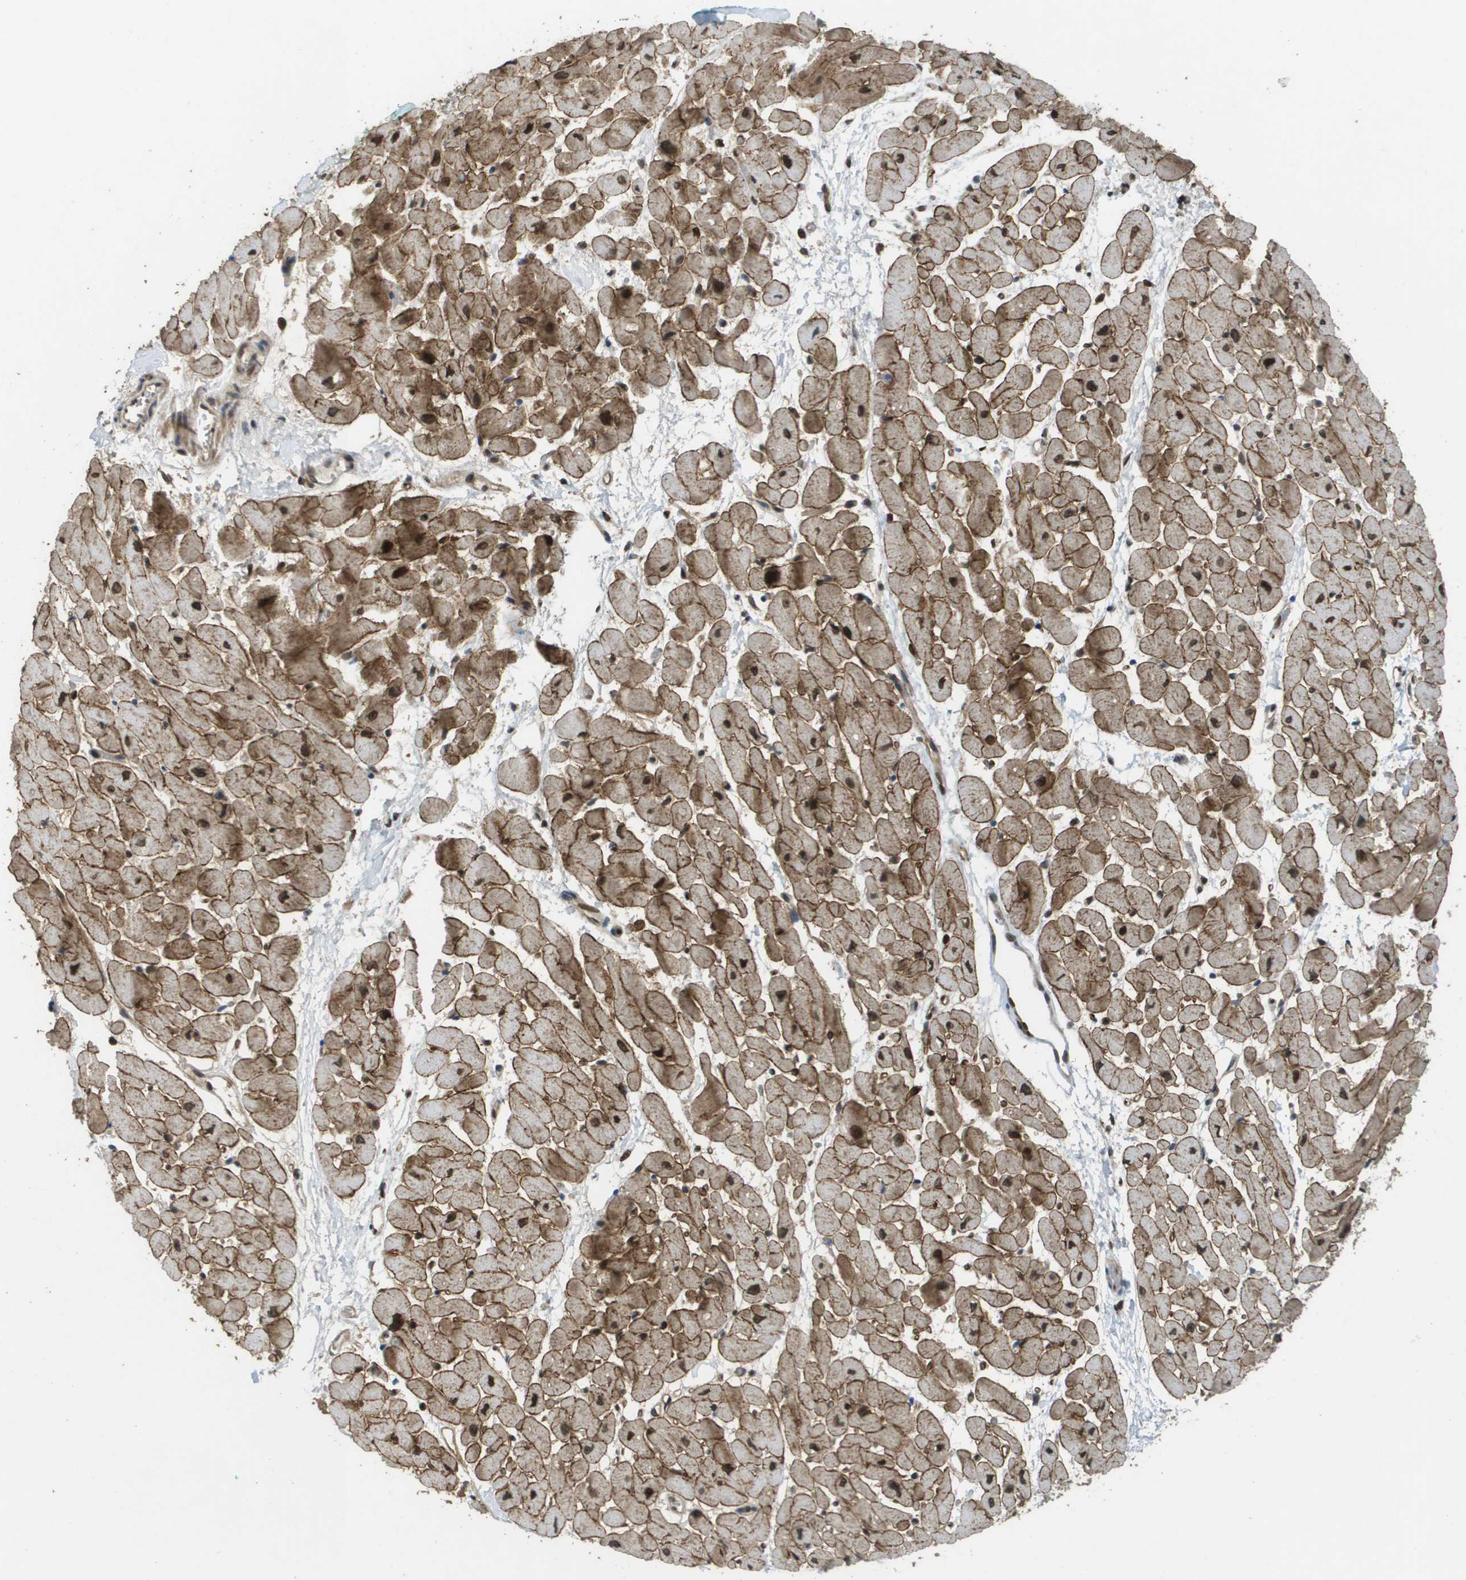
{"staining": {"intensity": "moderate", "quantity": ">75%", "location": "cytoplasmic/membranous,nuclear"}, "tissue": "heart muscle", "cell_type": "Cardiomyocytes", "image_type": "normal", "snomed": [{"axis": "morphology", "description": "Normal tissue, NOS"}, {"axis": "topography", "description": "Heart"}], "caption": "The image shows a brown stain indicating the presence of a protein in the cytoplasmic/membranous,nuclear of cardiomyocytes in heart muscle.", "gene": "KAT5", "patient": {"sex": "male", "age": 45}}